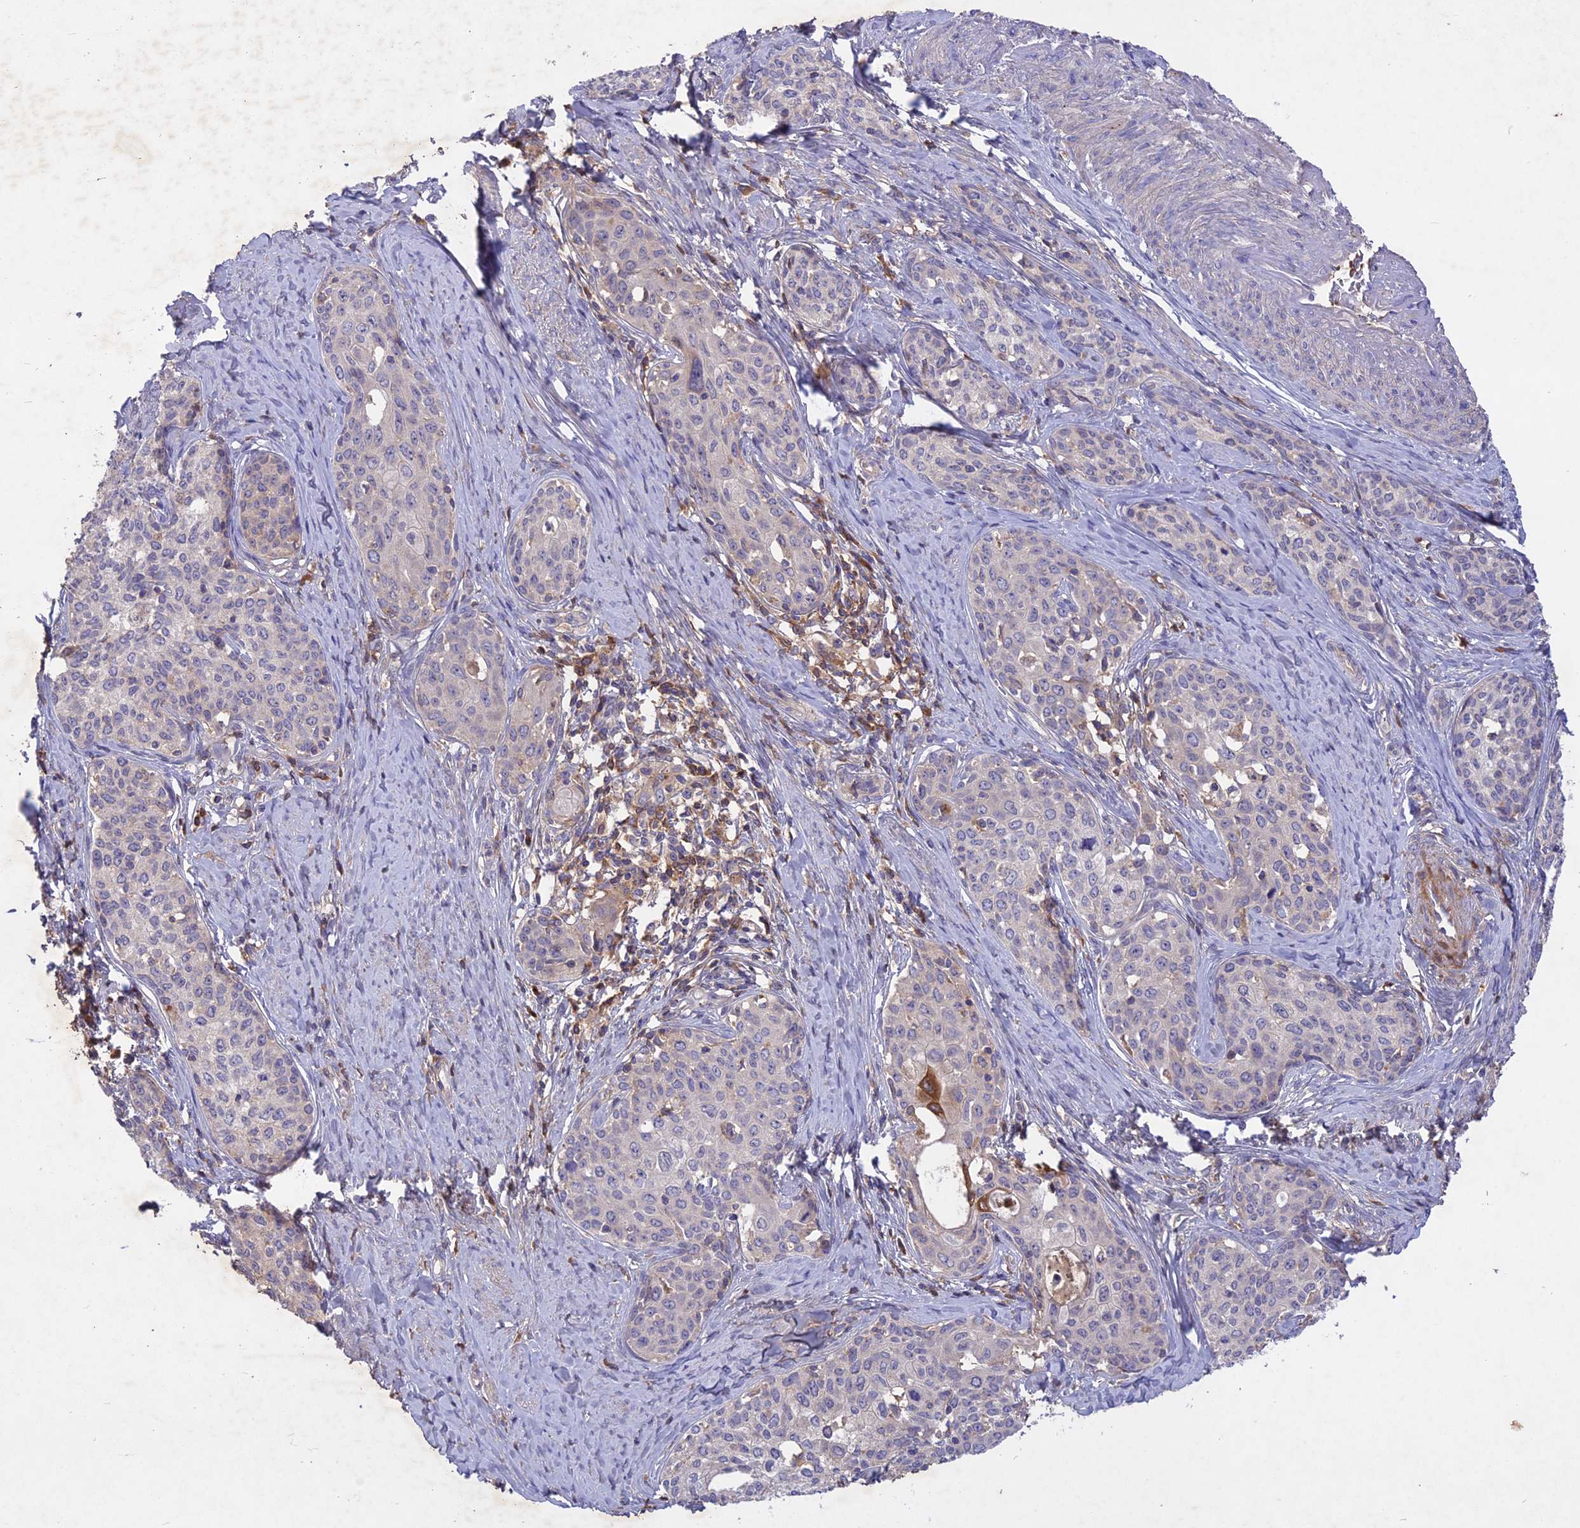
{"staining": {"intensity": "negative", "quantity": "none", "location": "none"}, "tissue": "cervical cancer", "cell_type": "Tumor cells", "image_type": "cancer", "snomed": [{"axis": "morphology", "description": "Squamous cell carcinoma, NOS"}, {"axis": "morphology", "description": "Adenocarcinoma, NOS"}, {"axis": "topography", "description": "Cervix"}], "caption": "The histopathology image shows no significant positivity in tumor cells of adenocarcinoma (cervical).", "gene": "ADO", "patient": {"sex": "female", "age": 52}}